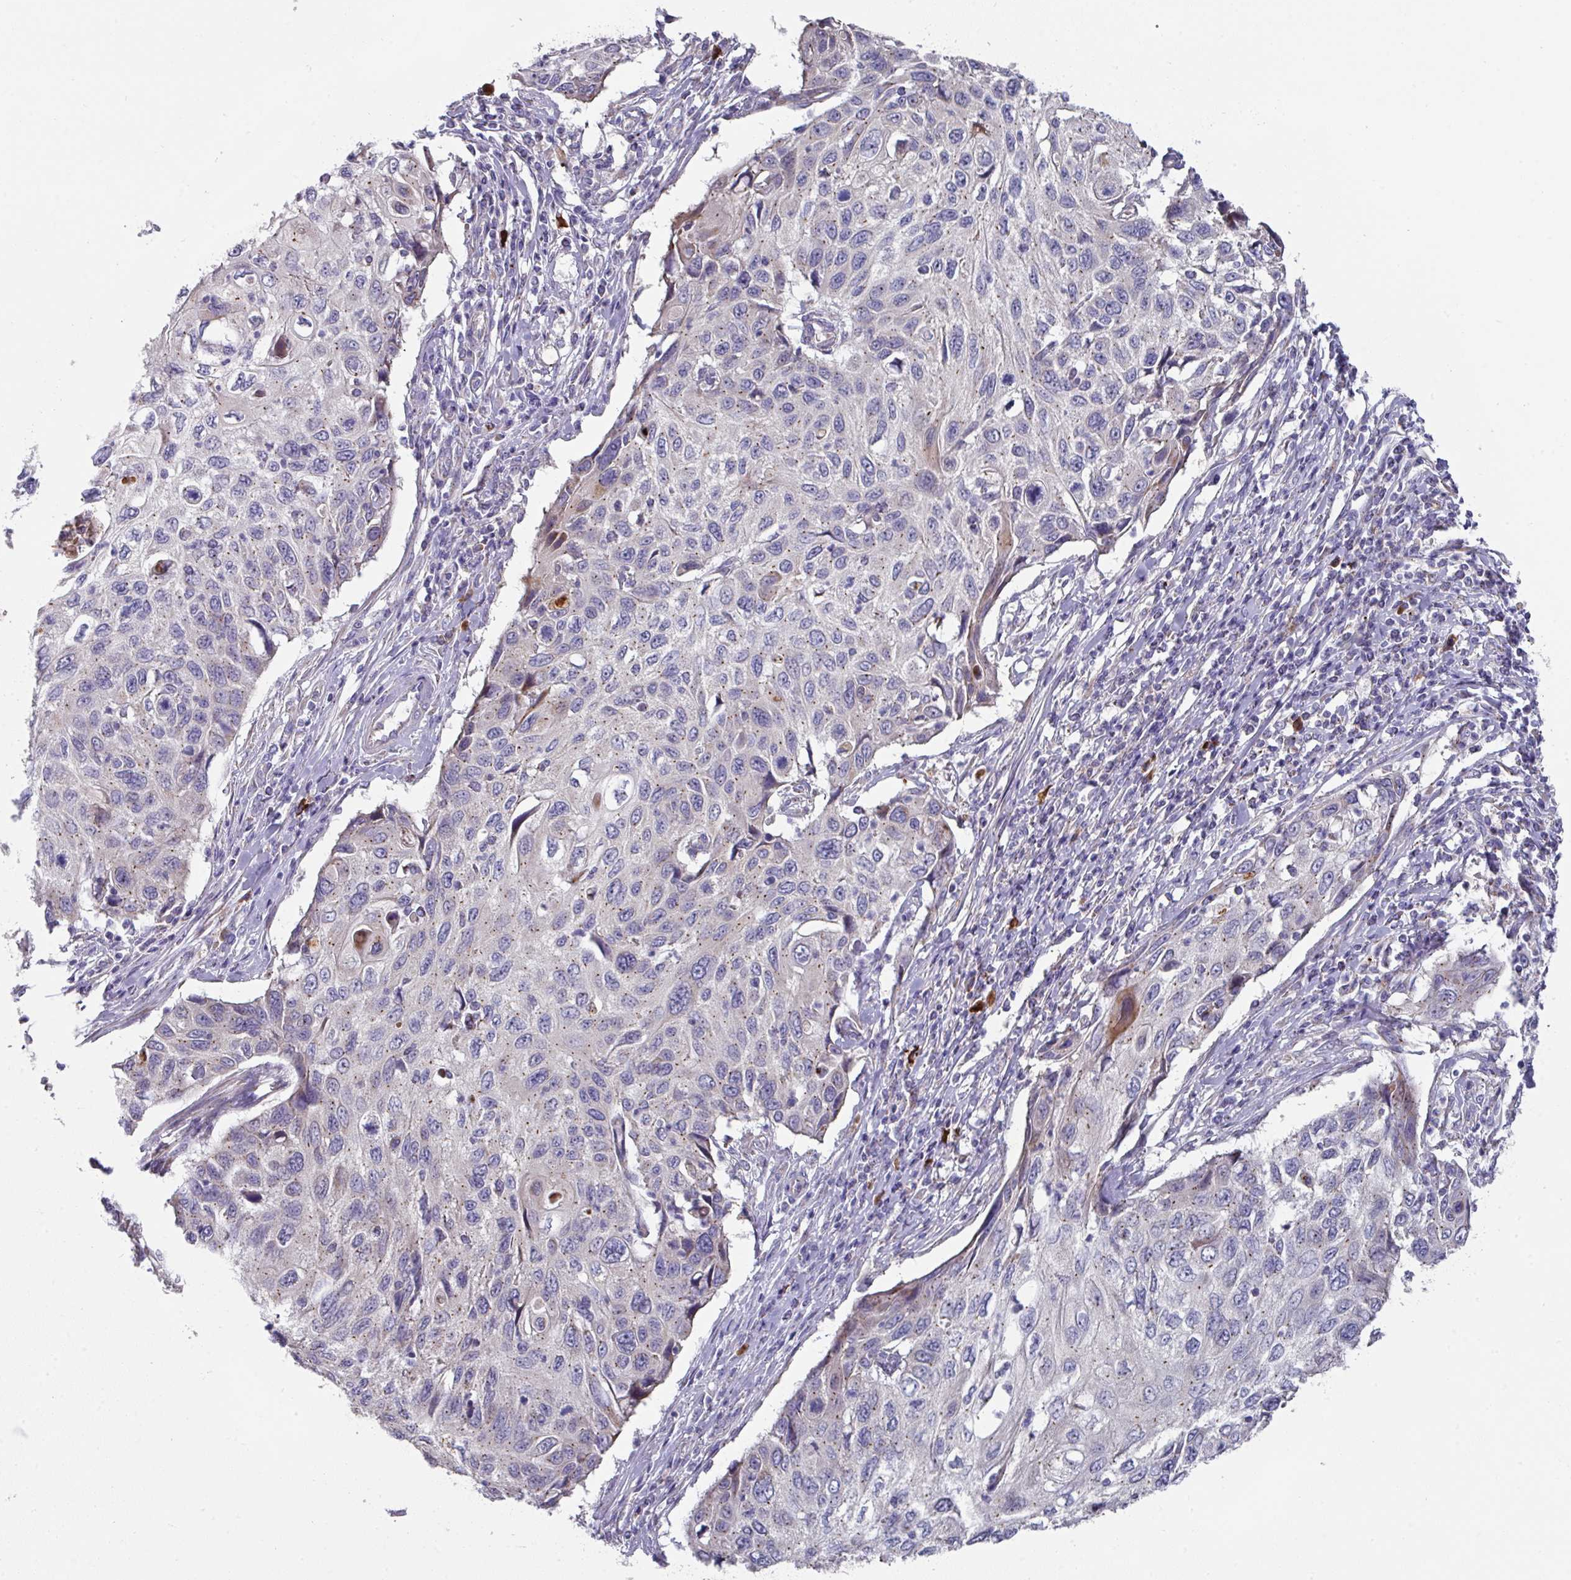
{"staining": {"intensity": "weak", "quantity": "25%-75%", "location": "cytoplasmic/membranous"}, "tissue": "cervical cancer", "cell_type": "Tumor cells", "image_type": "cancer", "snomed": [{"axis": "morphology", "description": "Squamous cell carcinoma, NOS"}, {"axis": "topography", "description": "Cervix"}], "caption": "A brown stain shows weak cytoplasmic/membranous expression of a protein in human squamous cell carcinoma (cervical) tumor cells.", "gene": "IL4R", "patient": {"sex": "female", "age": 70}}